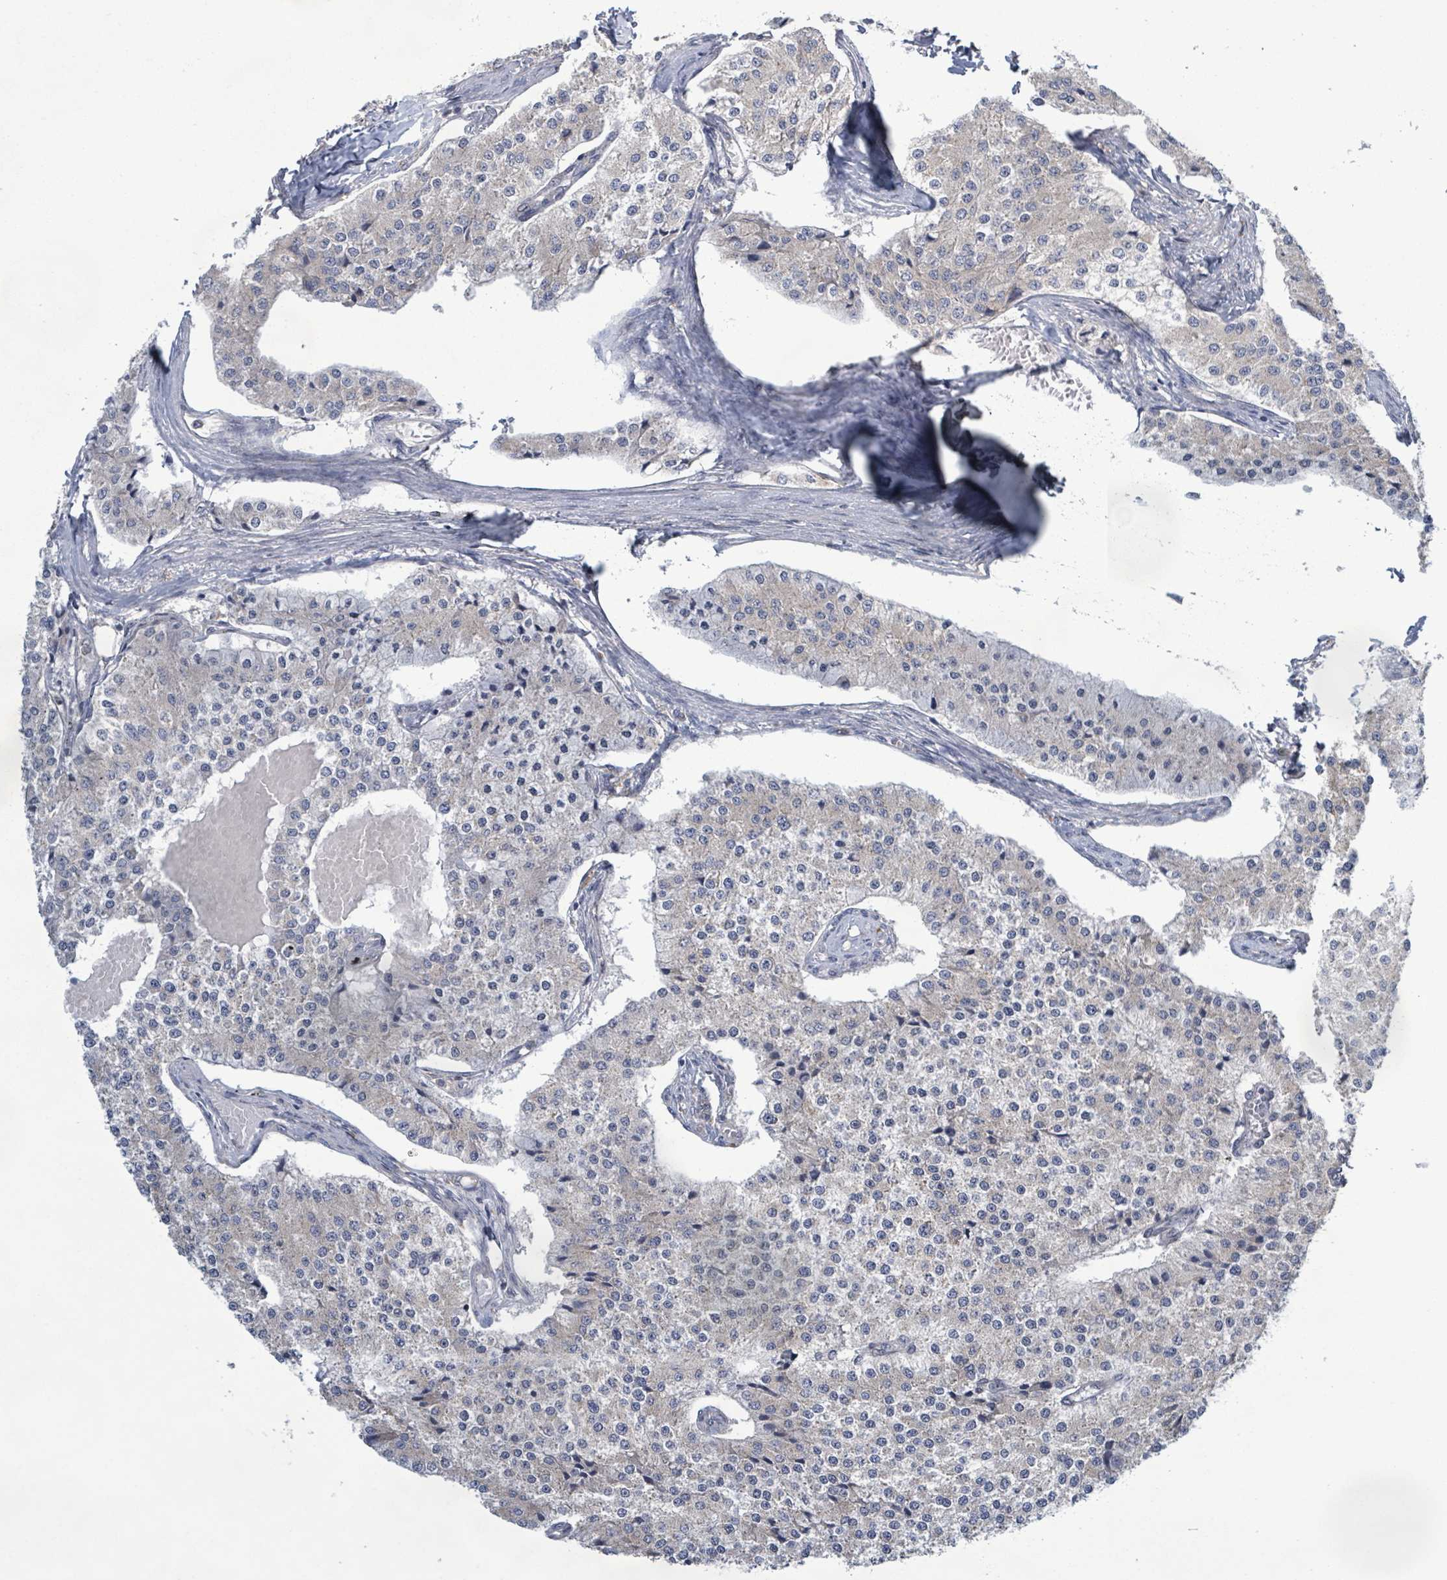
{"staining": {"intensity": "negative", "quantity": "none", "location": "none"}, "tissue": "carcinoid", "cell_type": "Tumor cells", "image_type": "cancer", "snomed": [{"axis": "morphology", "description": "Carcinoid, malignant, NOS"}, {"axis": "topography", "description": "Colon"}], "caption": "Immunohistochemical staining of carcinoid displays no significant positivity in tumor cells.", "gene": "ATP13A1", "patient": {"sex": "female", "age": 52}}